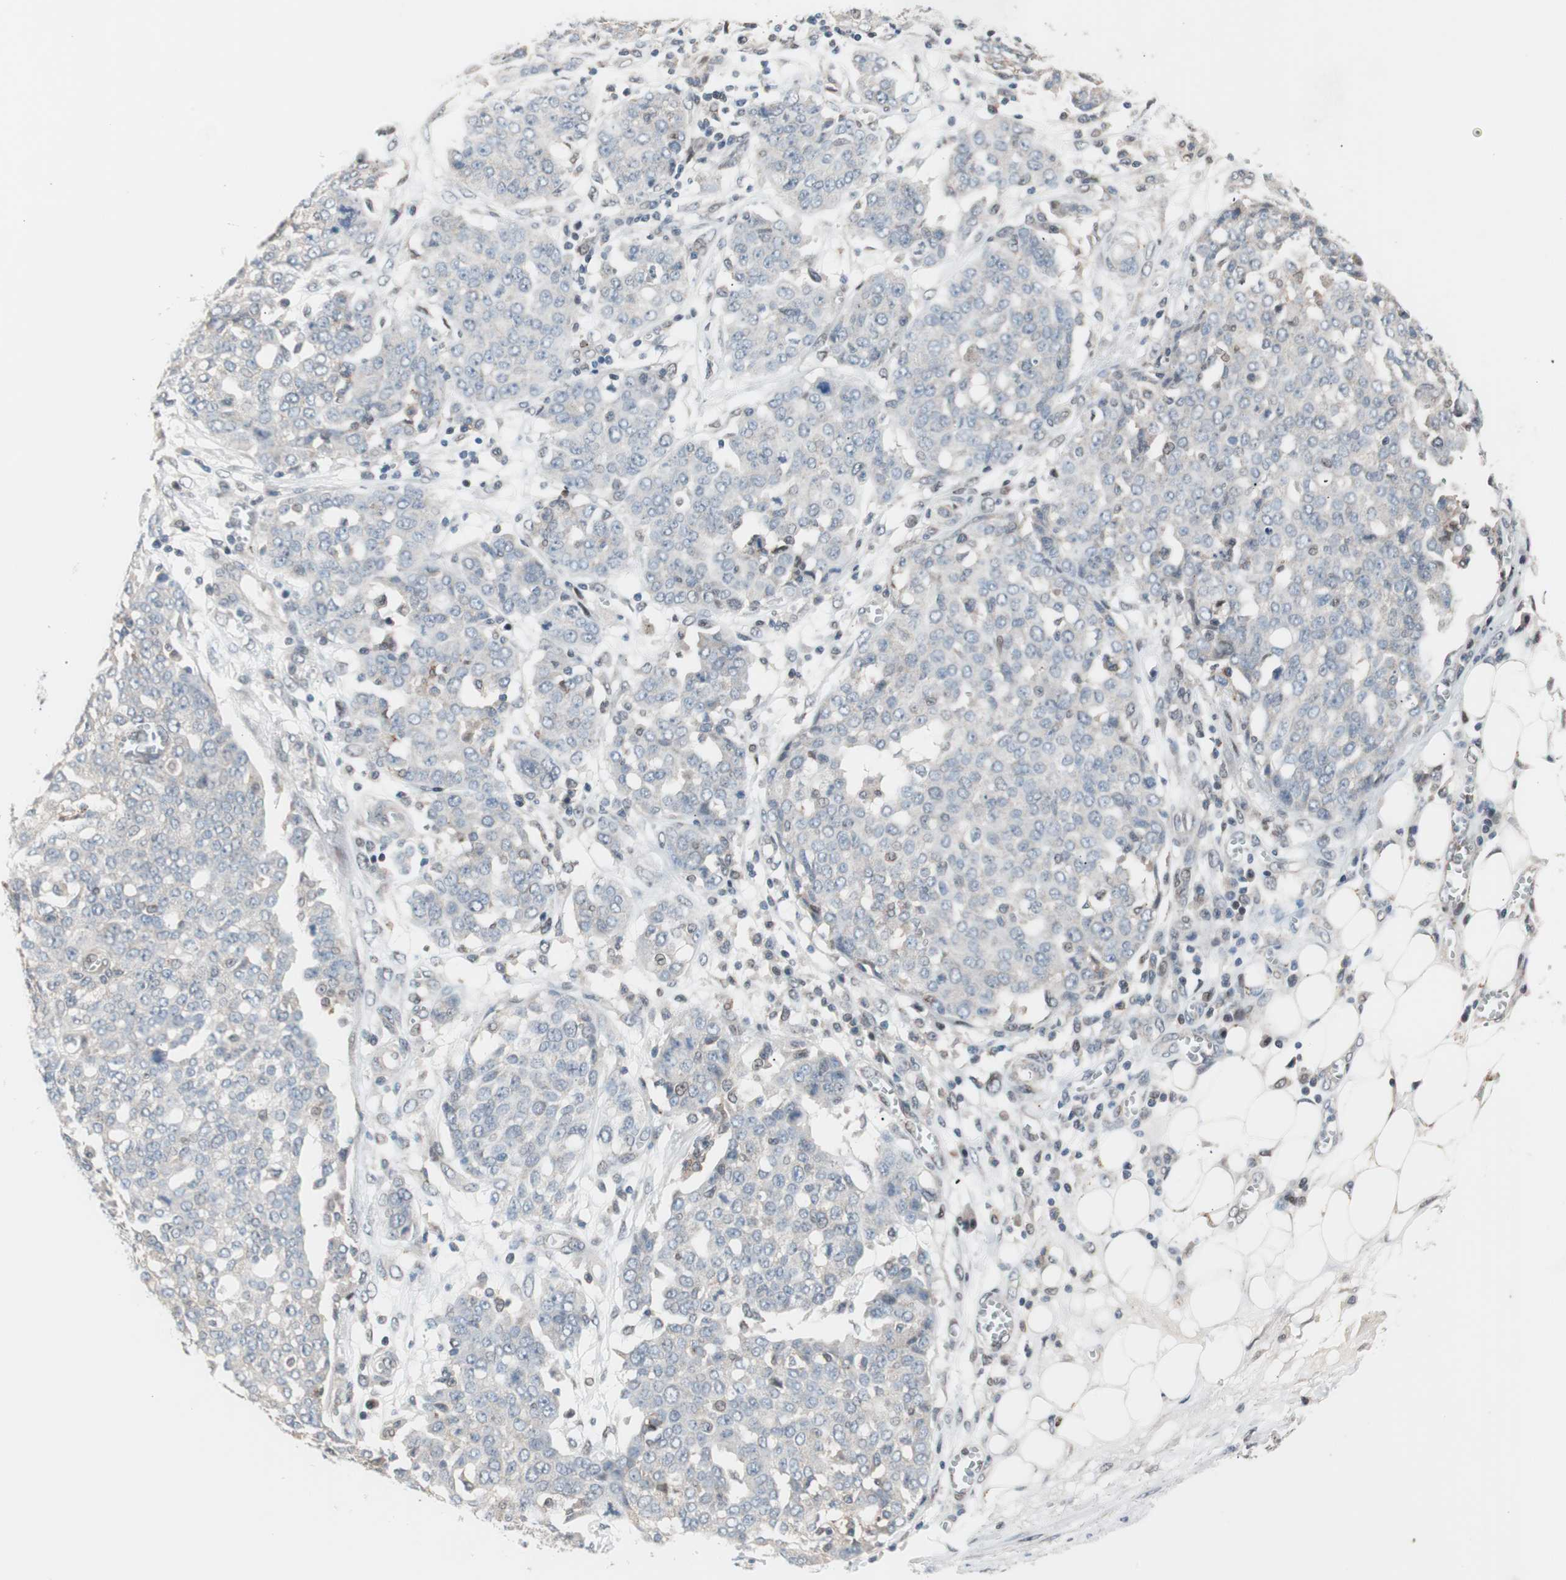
{"staining": {"intensity": "negative", "quantity": "none", "location": "none"}, "tissue": "ovarian cancer", "cell_type": "Tumor cells", "image_type": "cancer", "snomed": [{"axis": "morphology", "description": "Cystadenocarcinoma, serous, NOS"}, {"axis": "topography", "description": "Soft tissue"}, {"axis": "topography", "description": "Ovary"}], "caption": "DAB immunohistochemical staining of ovarian serous cystadenocarcinoma shows no significant staining in tumor cells. The staining is performed using DAB brown chromogen with nuclei counter-stained in using hematoxylin.", "gene": "POLH", "patient": {"sex": "female", "age": 57}}